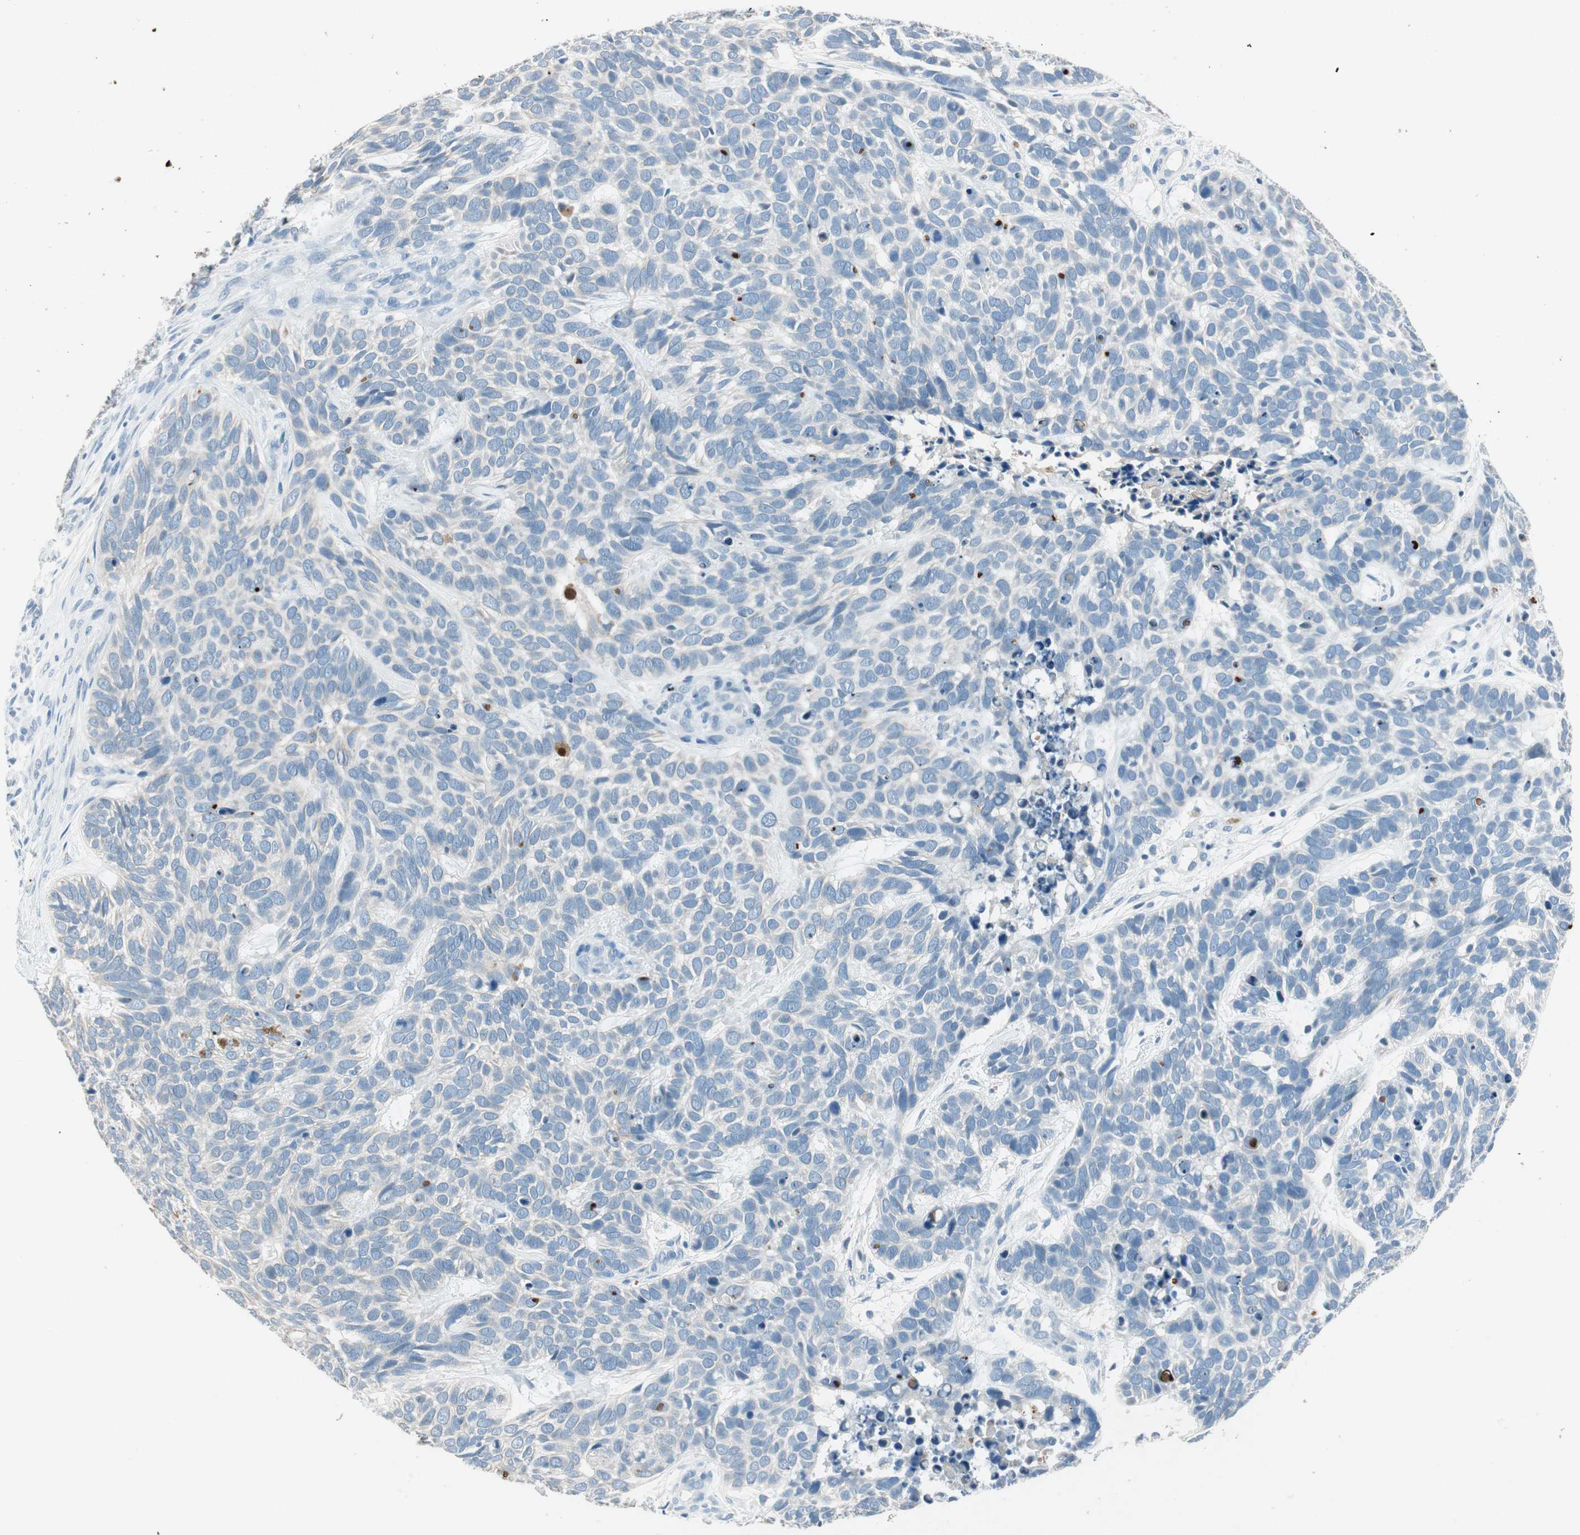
{"staining": {"intensity": "negative", "quantity": "none", "location": "none"}, "tissue": "skin cancer", "cell_type": "Tumor cells", "image_type": "cancer", "snomed": [{"axis": "morphology", "description": "Basal cell carcinoma"}, {"axis": "topography", "description": "Skin"}], "caption": "Tumor cells show no significant protein expression in skin cancer.", "gene": "GNAO1", "patient": {"sex": "male", "age": 87}}